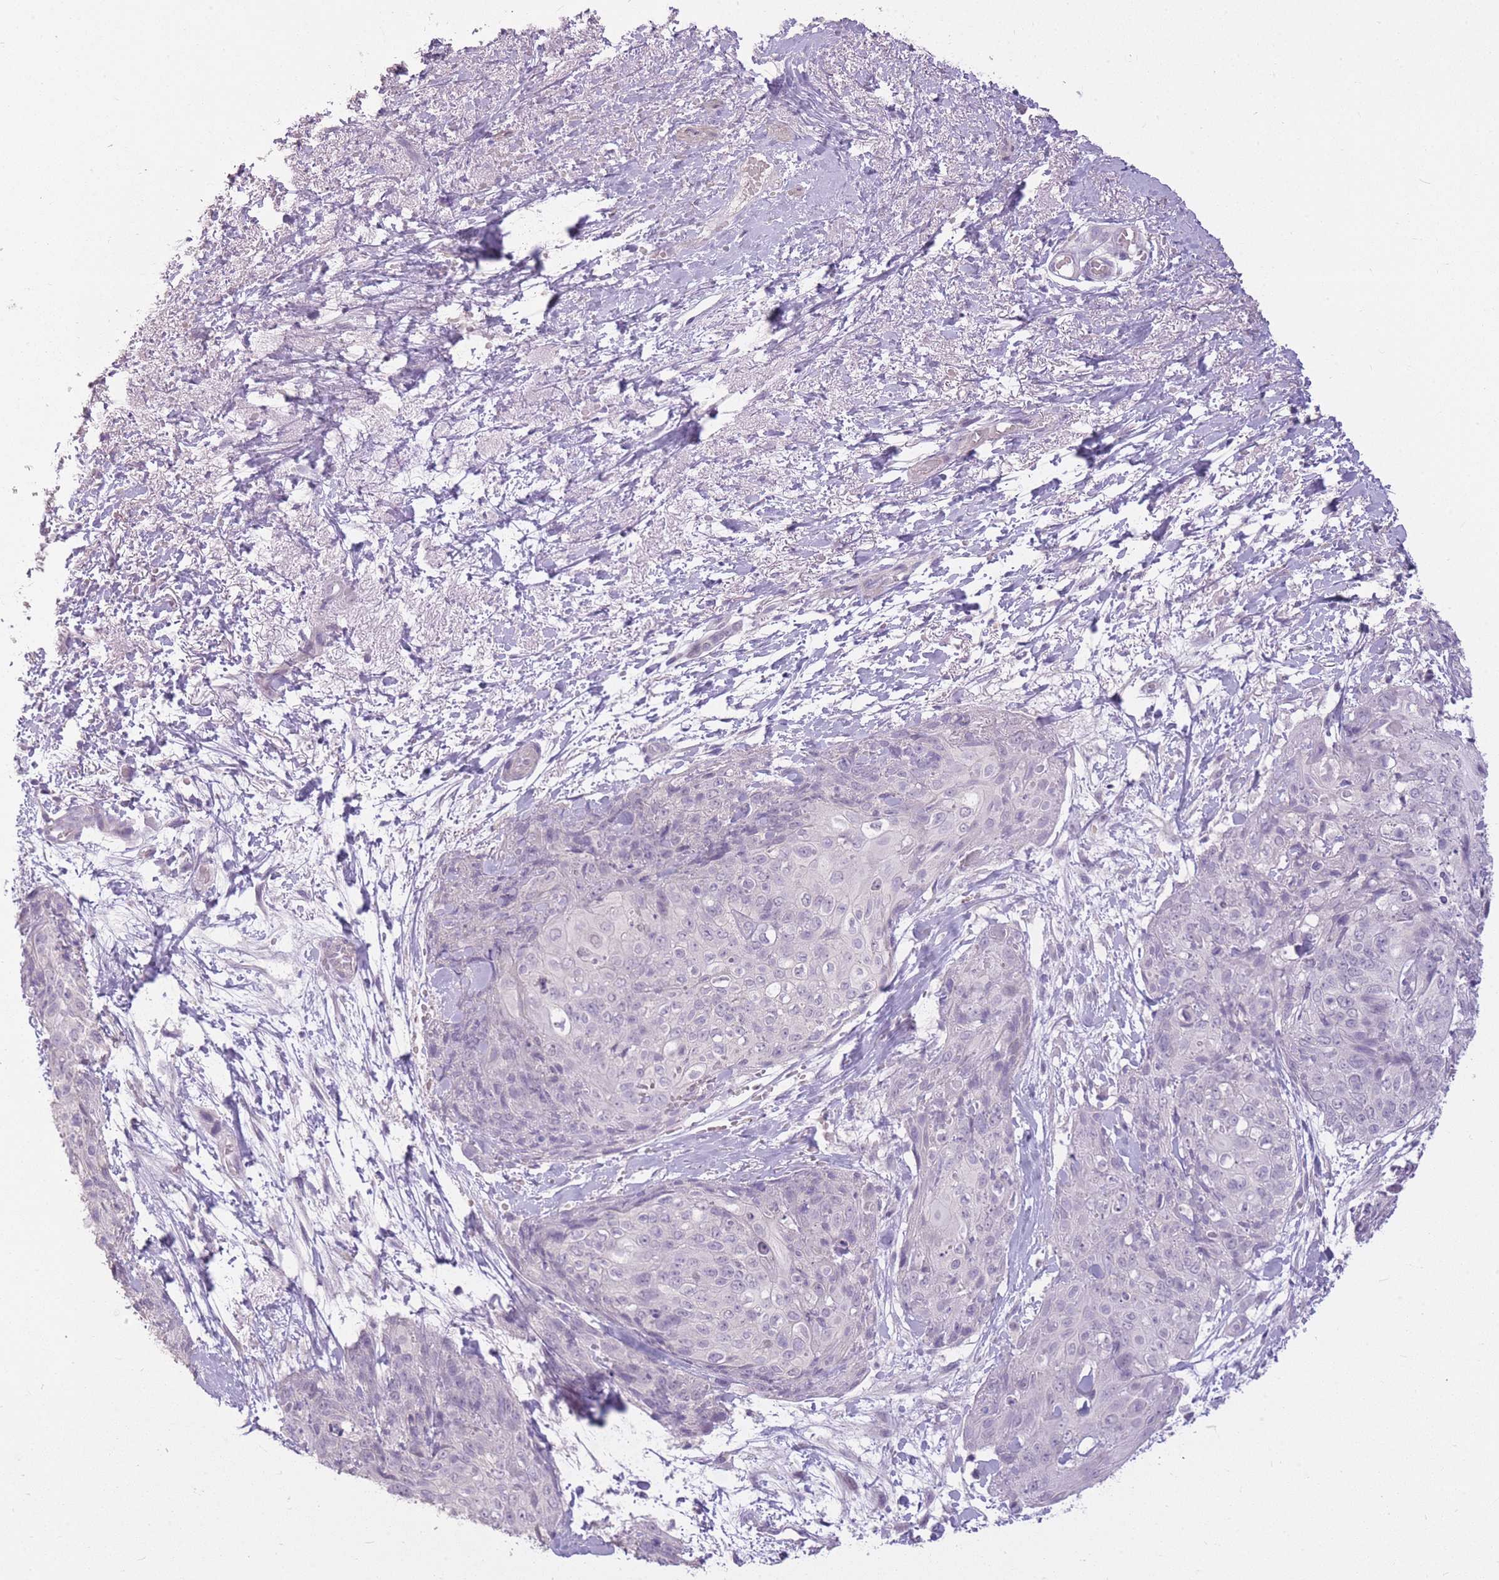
{"staining": {"intensity": "negative", "quantity": "none", "location": "none"}, "tissue": "skin cancer", "cell_type": "Tumor cells", "image_type": "cancer", "snomed": [{"axis": "morphology", "description": "Squamous cell carcinoma, NOS"}, {"axis": "topography", "description": "Skin"}, {"axis": "topography", "description": "Vulva"}], "caption": "This is an IHC photomicrograph of human skin cancer. There is no staining in tumor cells.", "gene": "ZBTB24", "patient": {"sex": "female", "age": 85}}